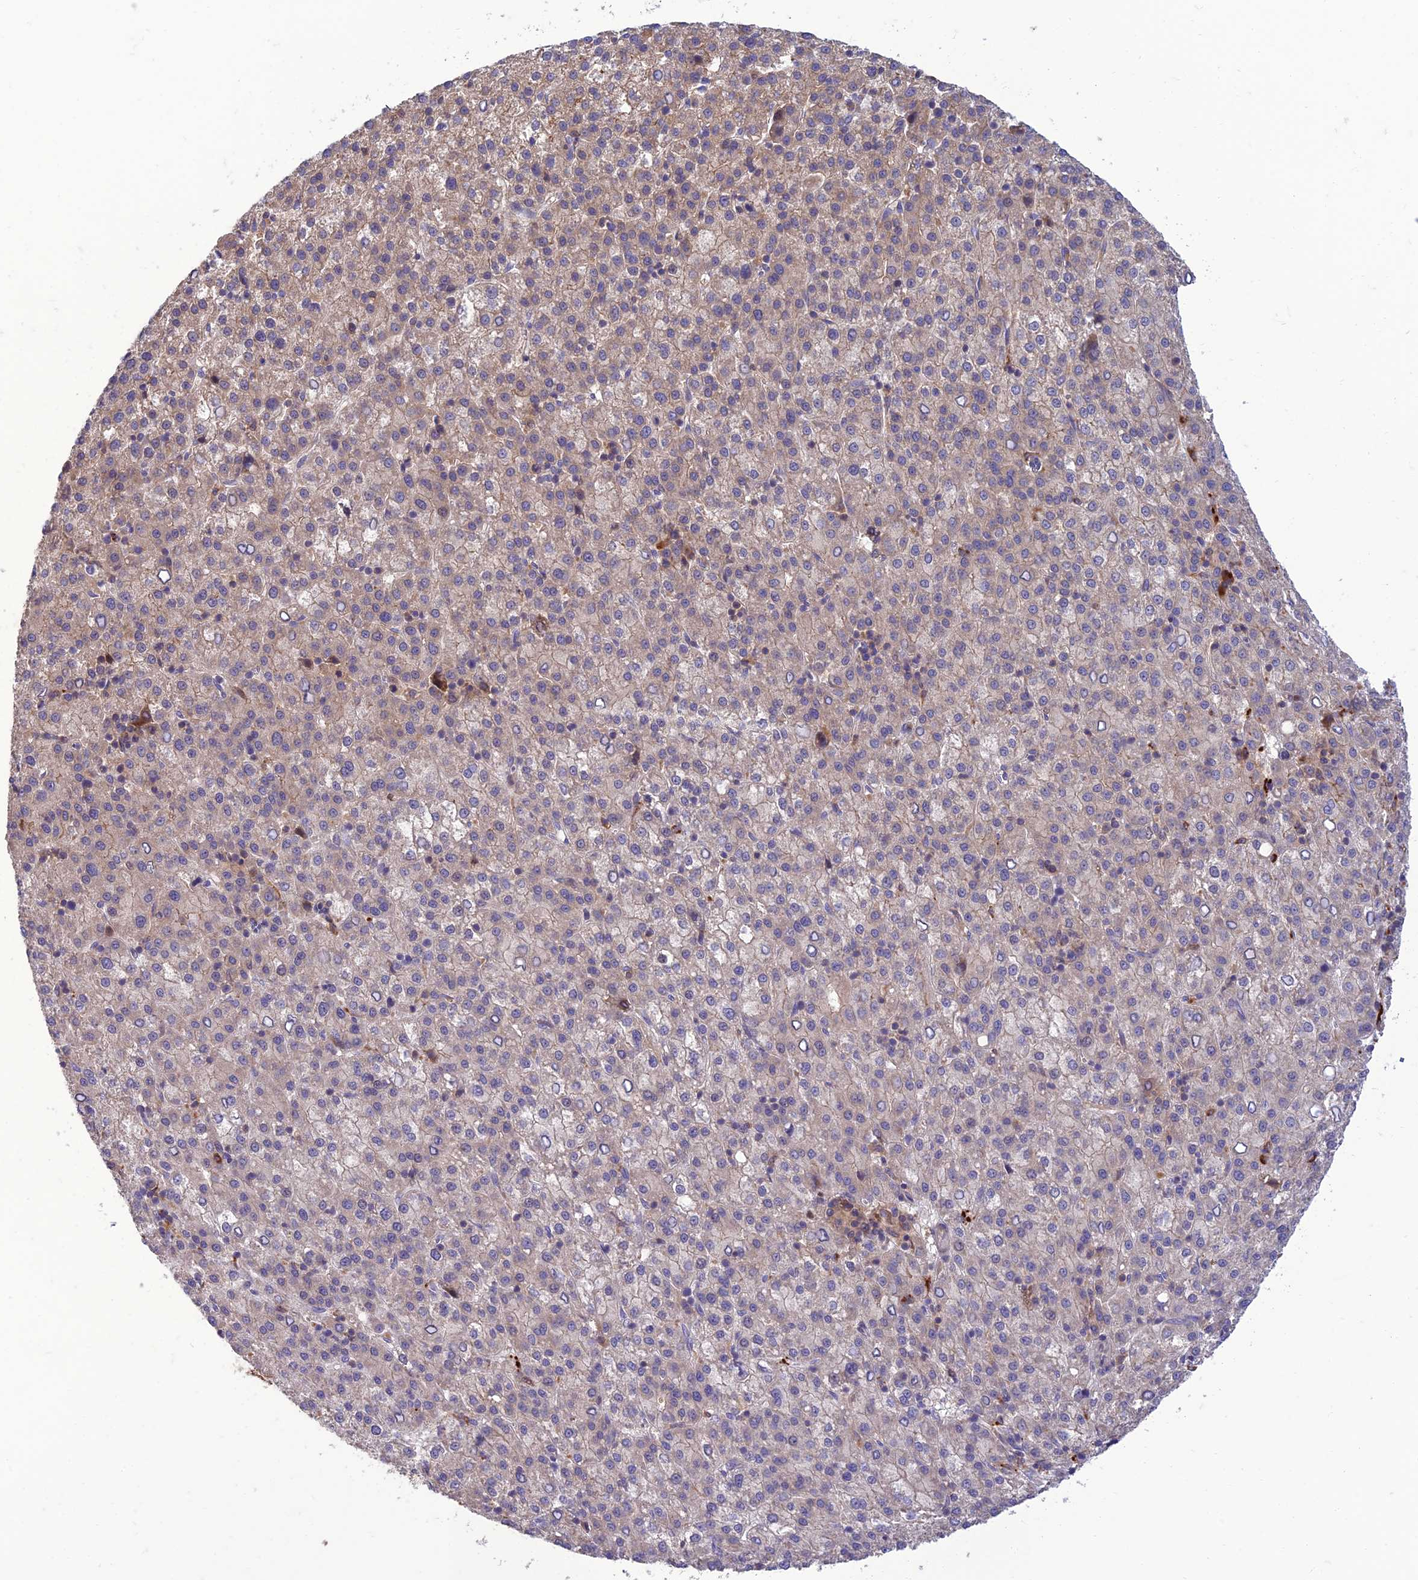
{"staining": {"intensity": "moderate", "quantity": "<25%", "location": "cytoplasmic/membranous"}, "tissue": "liver cancer", "cell_type": "Tumor cells", "image_type": "cancer", "snomed": [{"axis": "morphology", "description": "Carcinoma, Hepatocellular, NOS"}, {"axis": "topography", "description": "Liver"}], "caption": "Tumor cells display low levels of moderate cytoplasmic/membranous expression in about <25% of cells in liver cancer.", "gene": "IRAK3", "patient": {"sex": "female", "age": 58}}